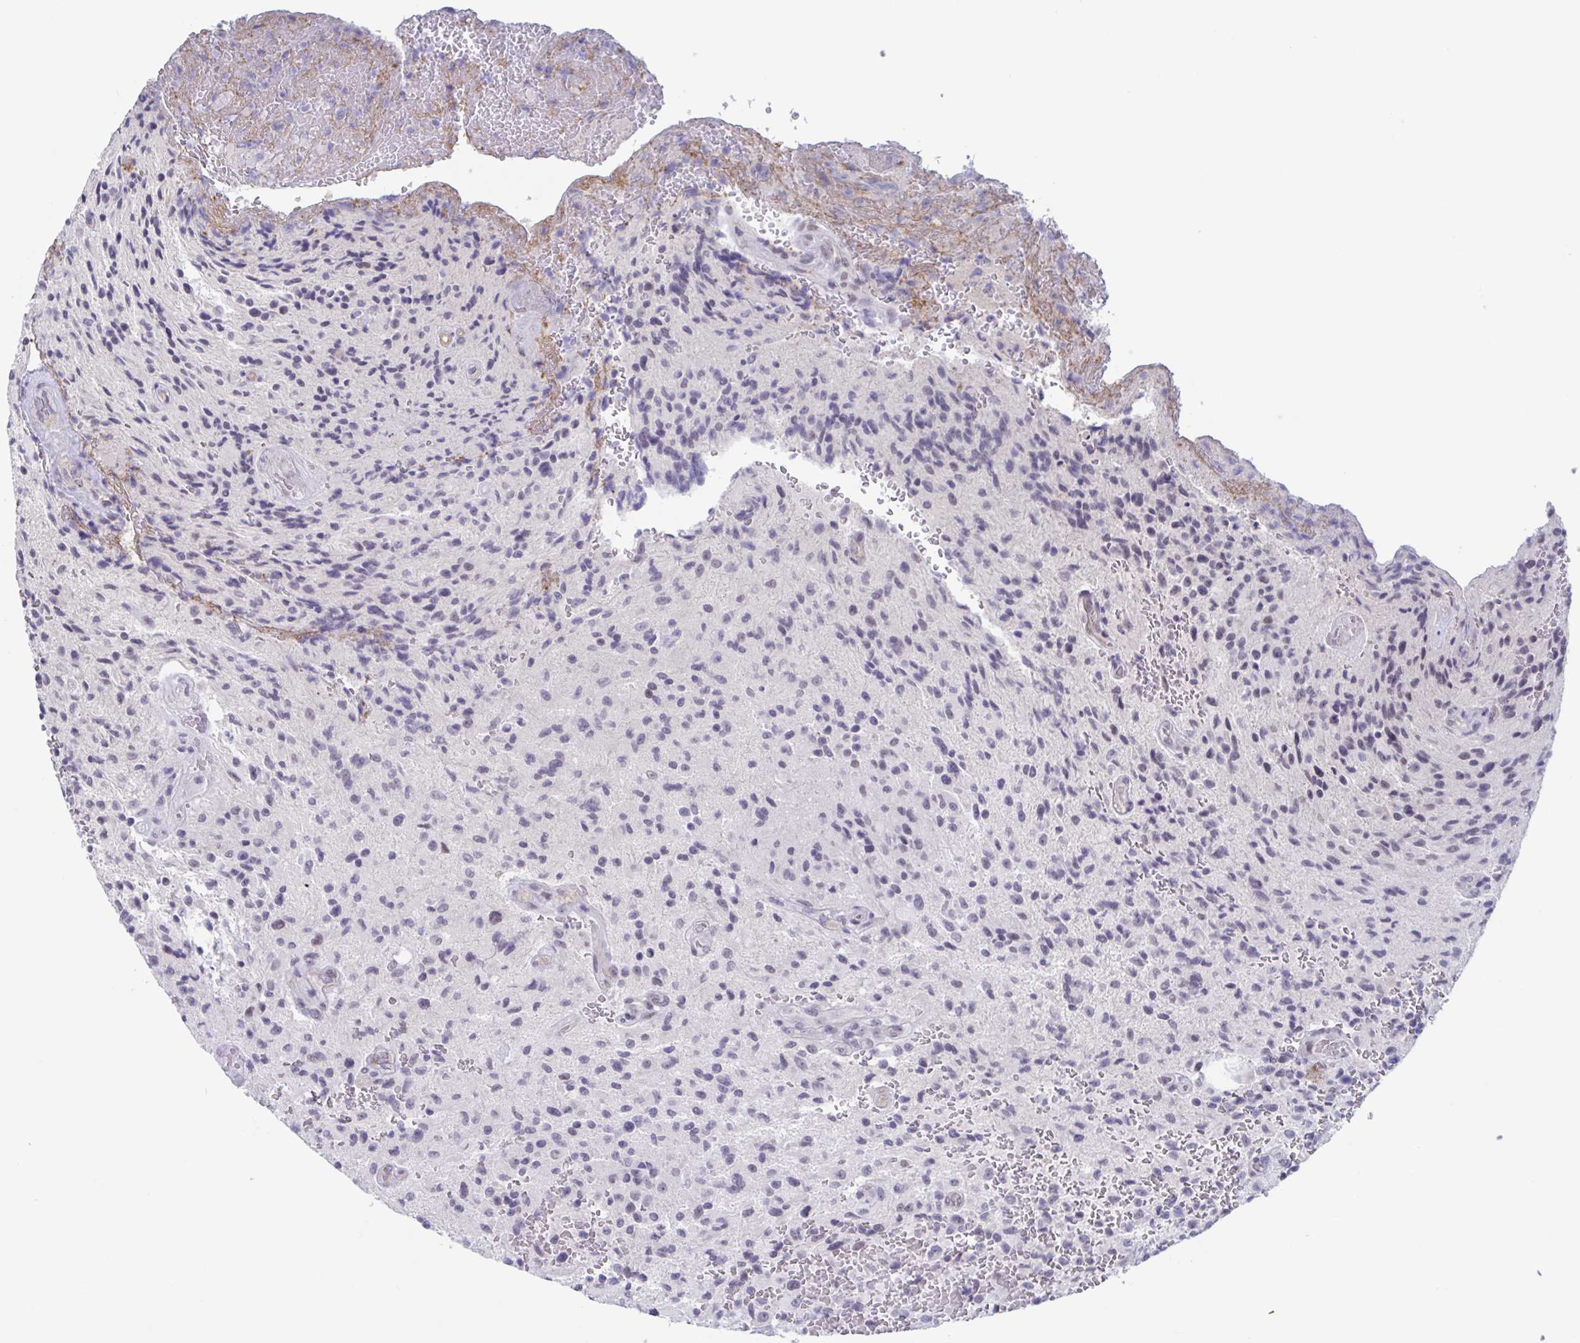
{"staining": {"intensity": "weak", "quantity": "<25%", "location": "nuclear"}, "tissue": "glioma", "cell_type": "Tumor cells", "image_type": "cancer", "snomed": [{"axis": "morphology", "description": "Normal tissue, NOS"}, {"axis": "morphology", "description": "Glioma, malignant, High grade"}, {"axis": "topography", "description": "Cerebral cortex"}], "caption": "Immunohistochemical staining of human glioma displays no significant staining in tumor cells. (DAB (3,3'-diaminobenzidine) IHC with hematoxylin counter stain).", "gene": "KDM4D", "patient": {"sex": "male", "age": 56}}